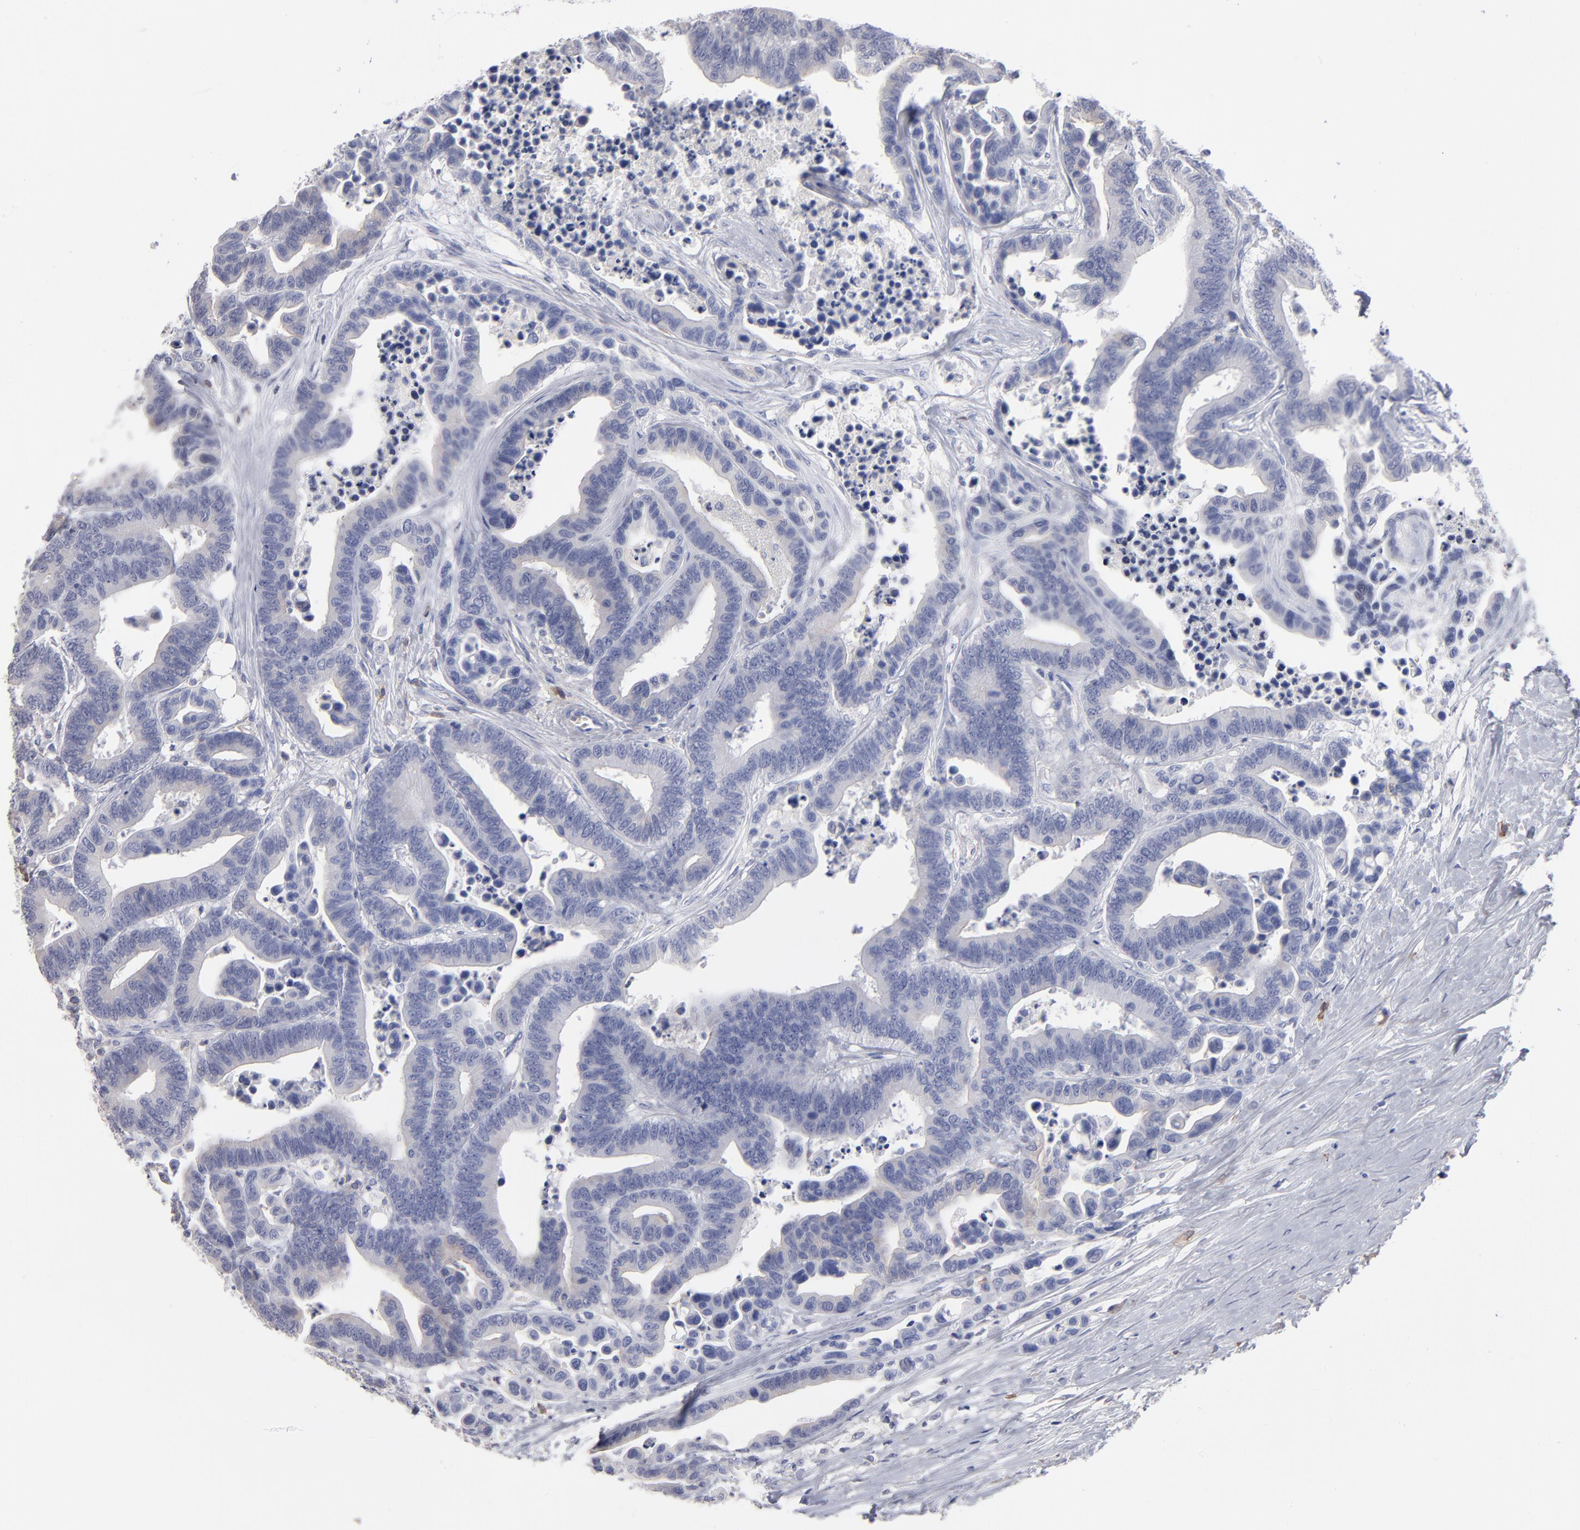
{"staining": {"intensity": "negative", "quantity": "none", "location": "none"}, "tissue": "colorectal cancer", "cell_type": "Tumor cells", "image_type": "cancer", "snomed": [{"axis": "morphology", "description": "Adenocarcinoma, NOS"}, {"axis": "topography", "description": "Colon"}], "caption": "Tumor cells show no significant staining in colorectal adenocarcinoma. Nuclei are stained in blue.", "gene": "LAT2", "patient": {"sex": "male", "age": 82}}